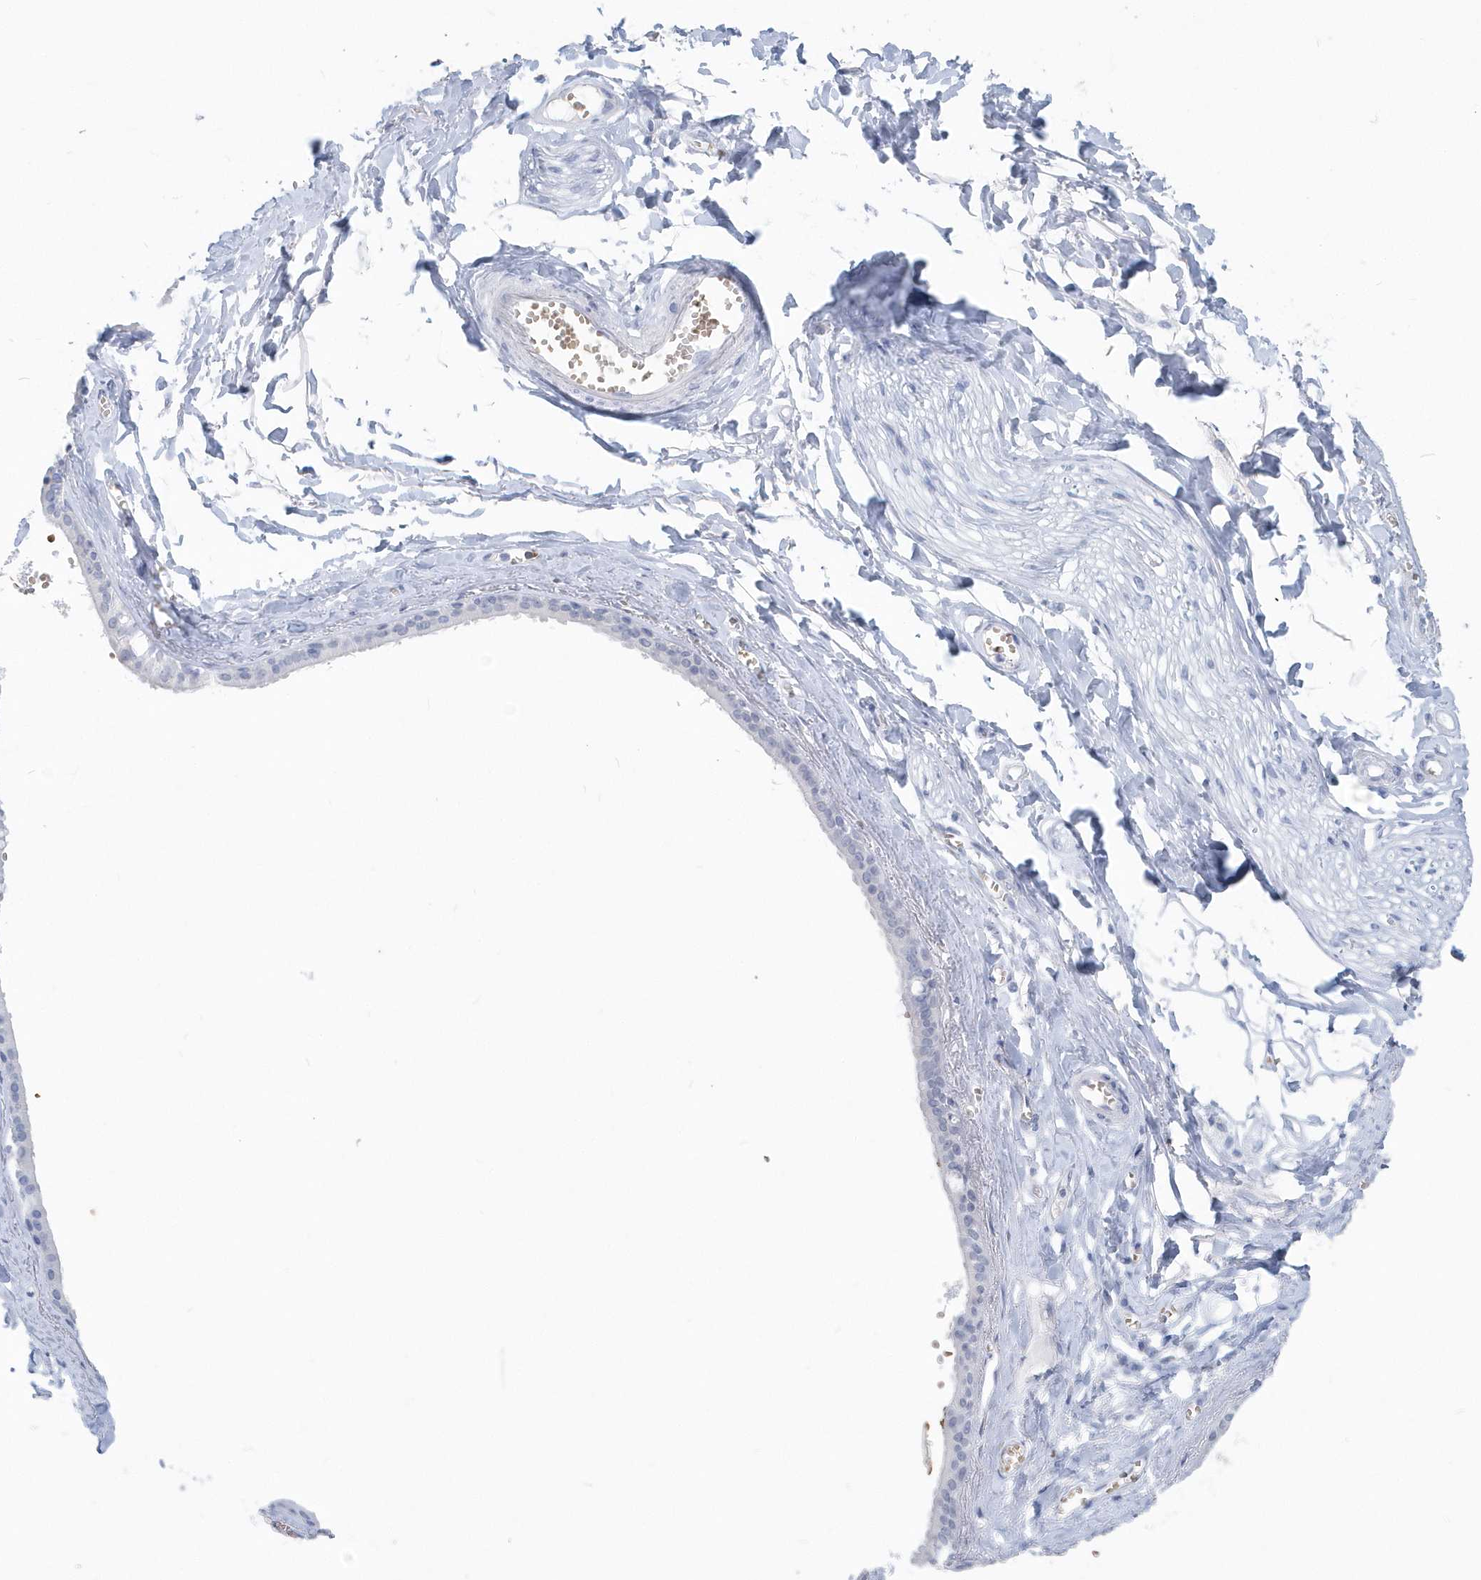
{"staining": {"intensity": "negative", "quantity": "none", "location": "none"}, "tissue": "adipose tissue", "cell_type": "Adipocytes", "image_type": "normal", "snomed": [{"axis": "morphology", "description": "Normal tissue, NOS"}, {"axis": "morphology", "description": "Inflammation, NOS"}, {"axis": "topography", "description": "Salivary gland"}, {"axis": "topography", "description": "Peripheral nerve tissue"}], "caption": "Protein analysis of unremarkable adipose tissue shows no significant expression in adipocytes.", "gene": "HBA2", "patient": {"sex": "female", "age": 75}}